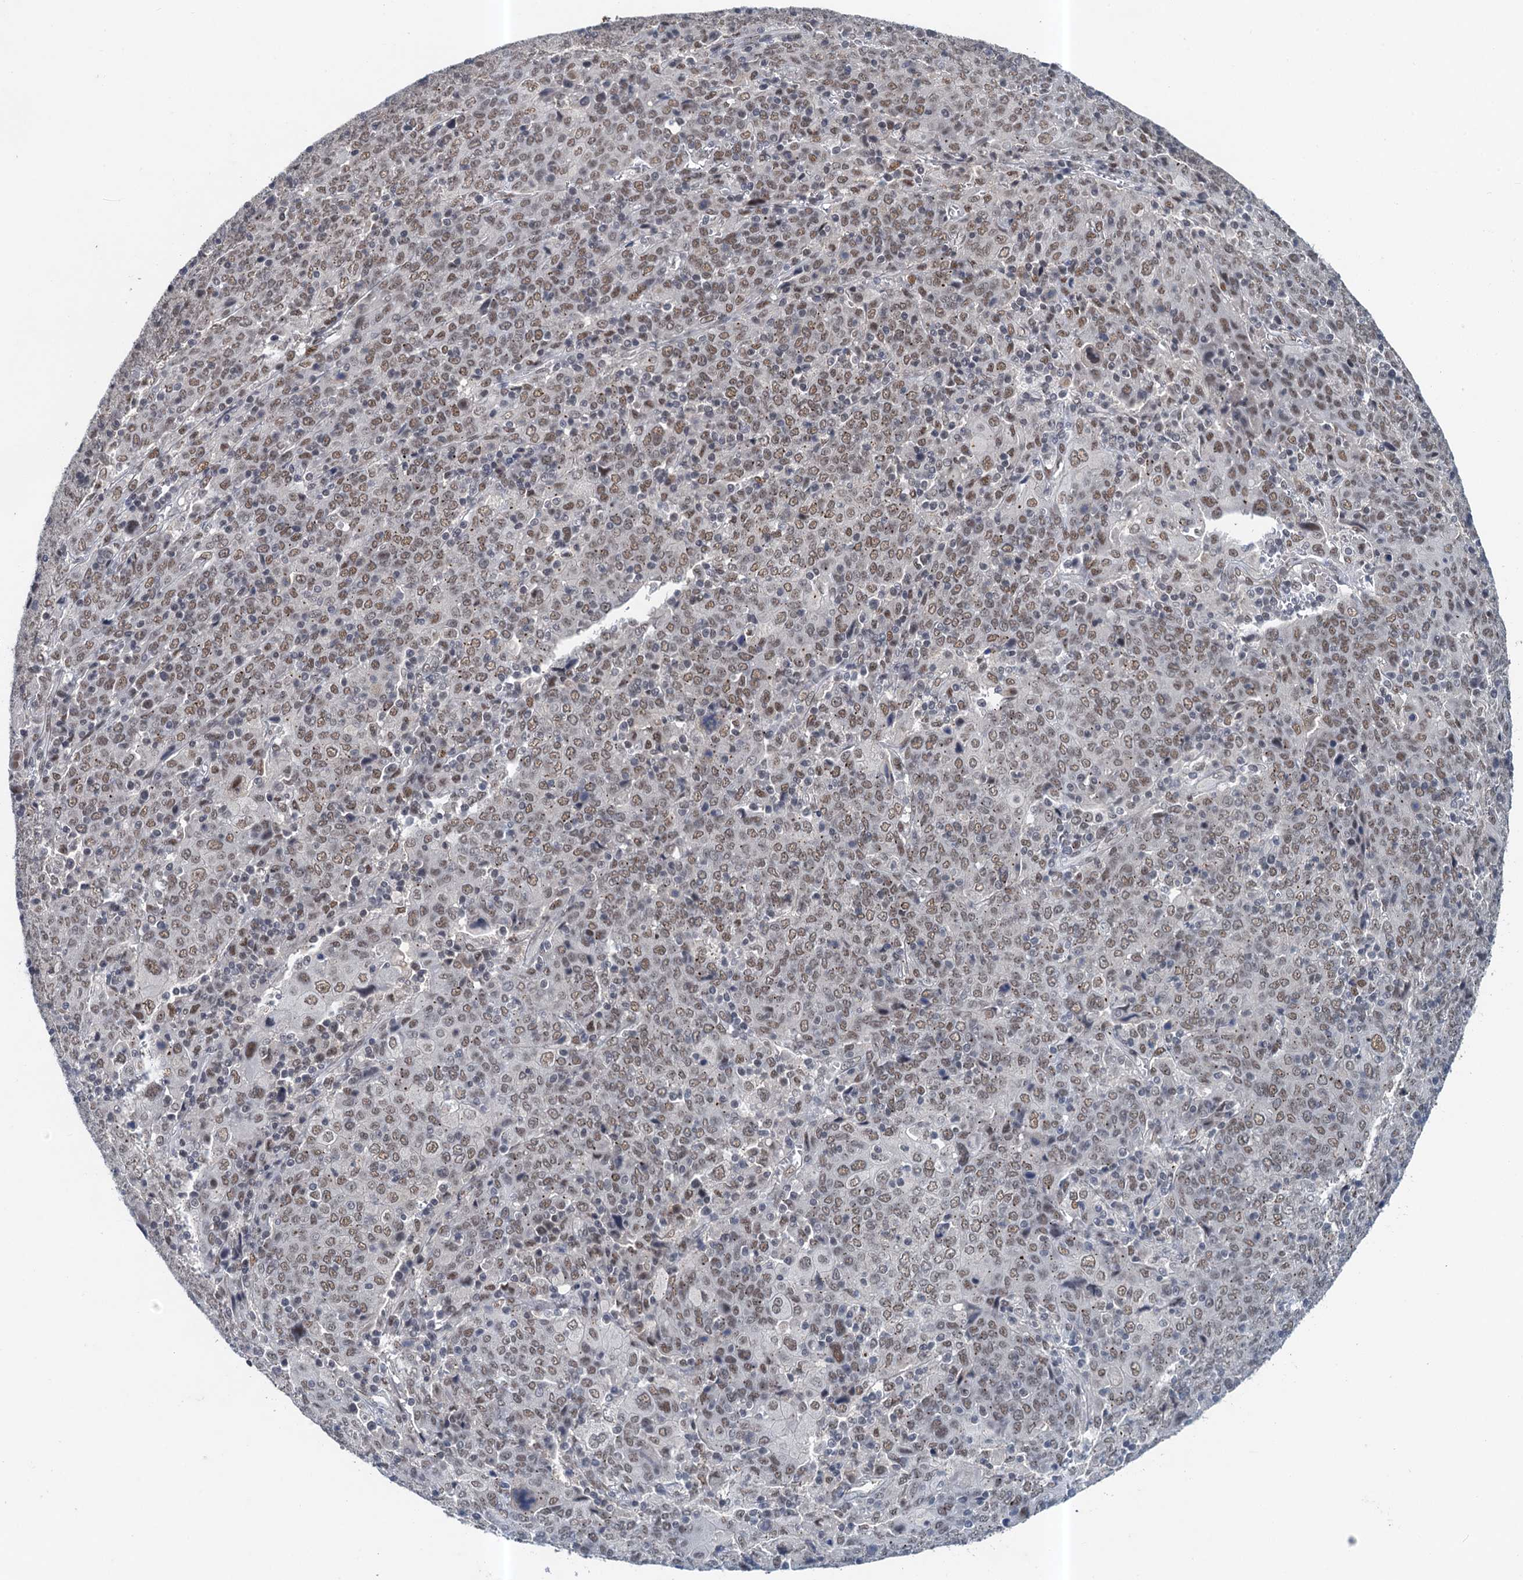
{"staining": {"intensity": "moderate", "quantity": ">75%", "location": "nuclear"}, "tissue": "cervical cancer", "cell_type": "Tumor cells", "image_type": "cancer", "snomed": [{"axis": "morphology", "description": "Squamous cell carcinoma, NOS"}, {"axis": "topography", "description": "Cervix"}], "caption": "Protein expression analysis of cervical squamous cell carcinoma reveals moderate nuclear positivity in approximately >75% of tumor cells. (DAB = brown stain, brightfield microscopy at high magnification).", "gene": "CSTF3", "patient": {"sex": "female", "age": 67}}